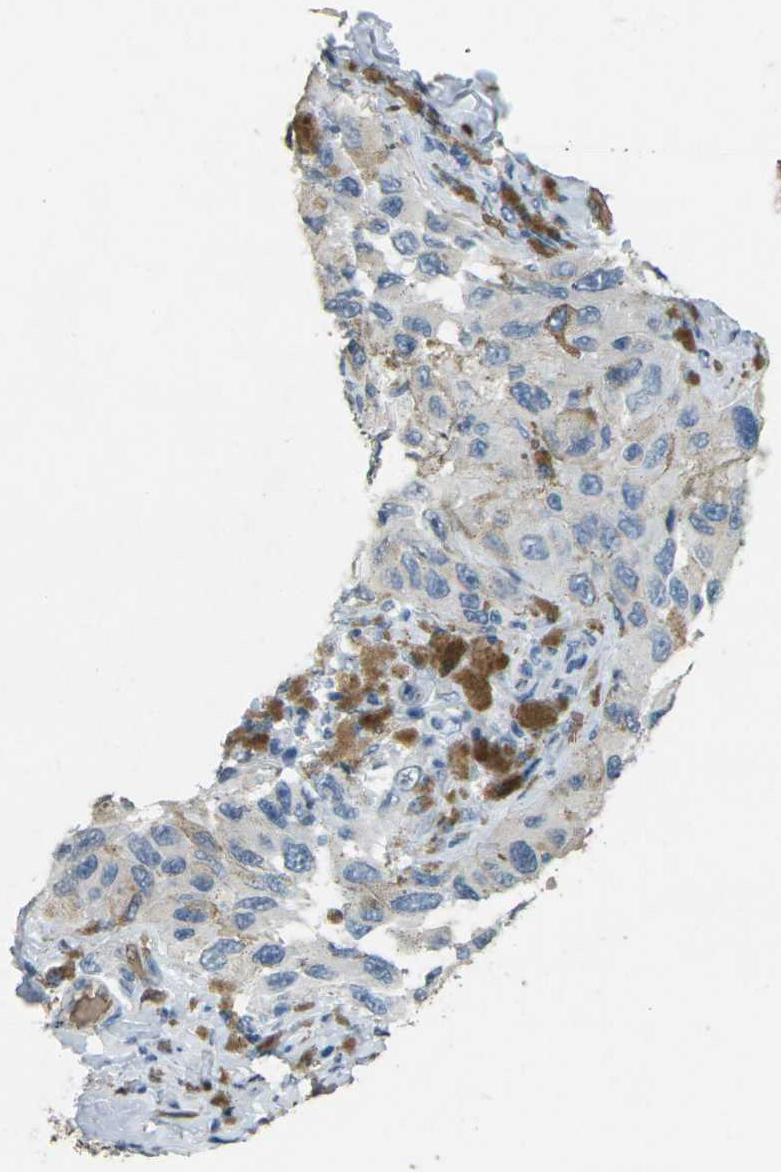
{"staining": {"intensity": "weak", "quantity": "25%-75%", "location": "cytoplasmic/membranous"}, "tissue": "melanoma", "cell_type": "Tumor cells", "image_type": "cancer", "snomed": [{"axis": "morphology", "description": "Malignant melanoma, NOS"}, {"axis": "topography", "description": "Skin"}], "caption": "About 25%-75% of tumor cells in human melanoma reveal weak cytoplasmic/membranous protein positivity as visualized by brown immunohistochemical staining.", "gene": "HBB", "patient": {"sex": "female", "age": 73}}